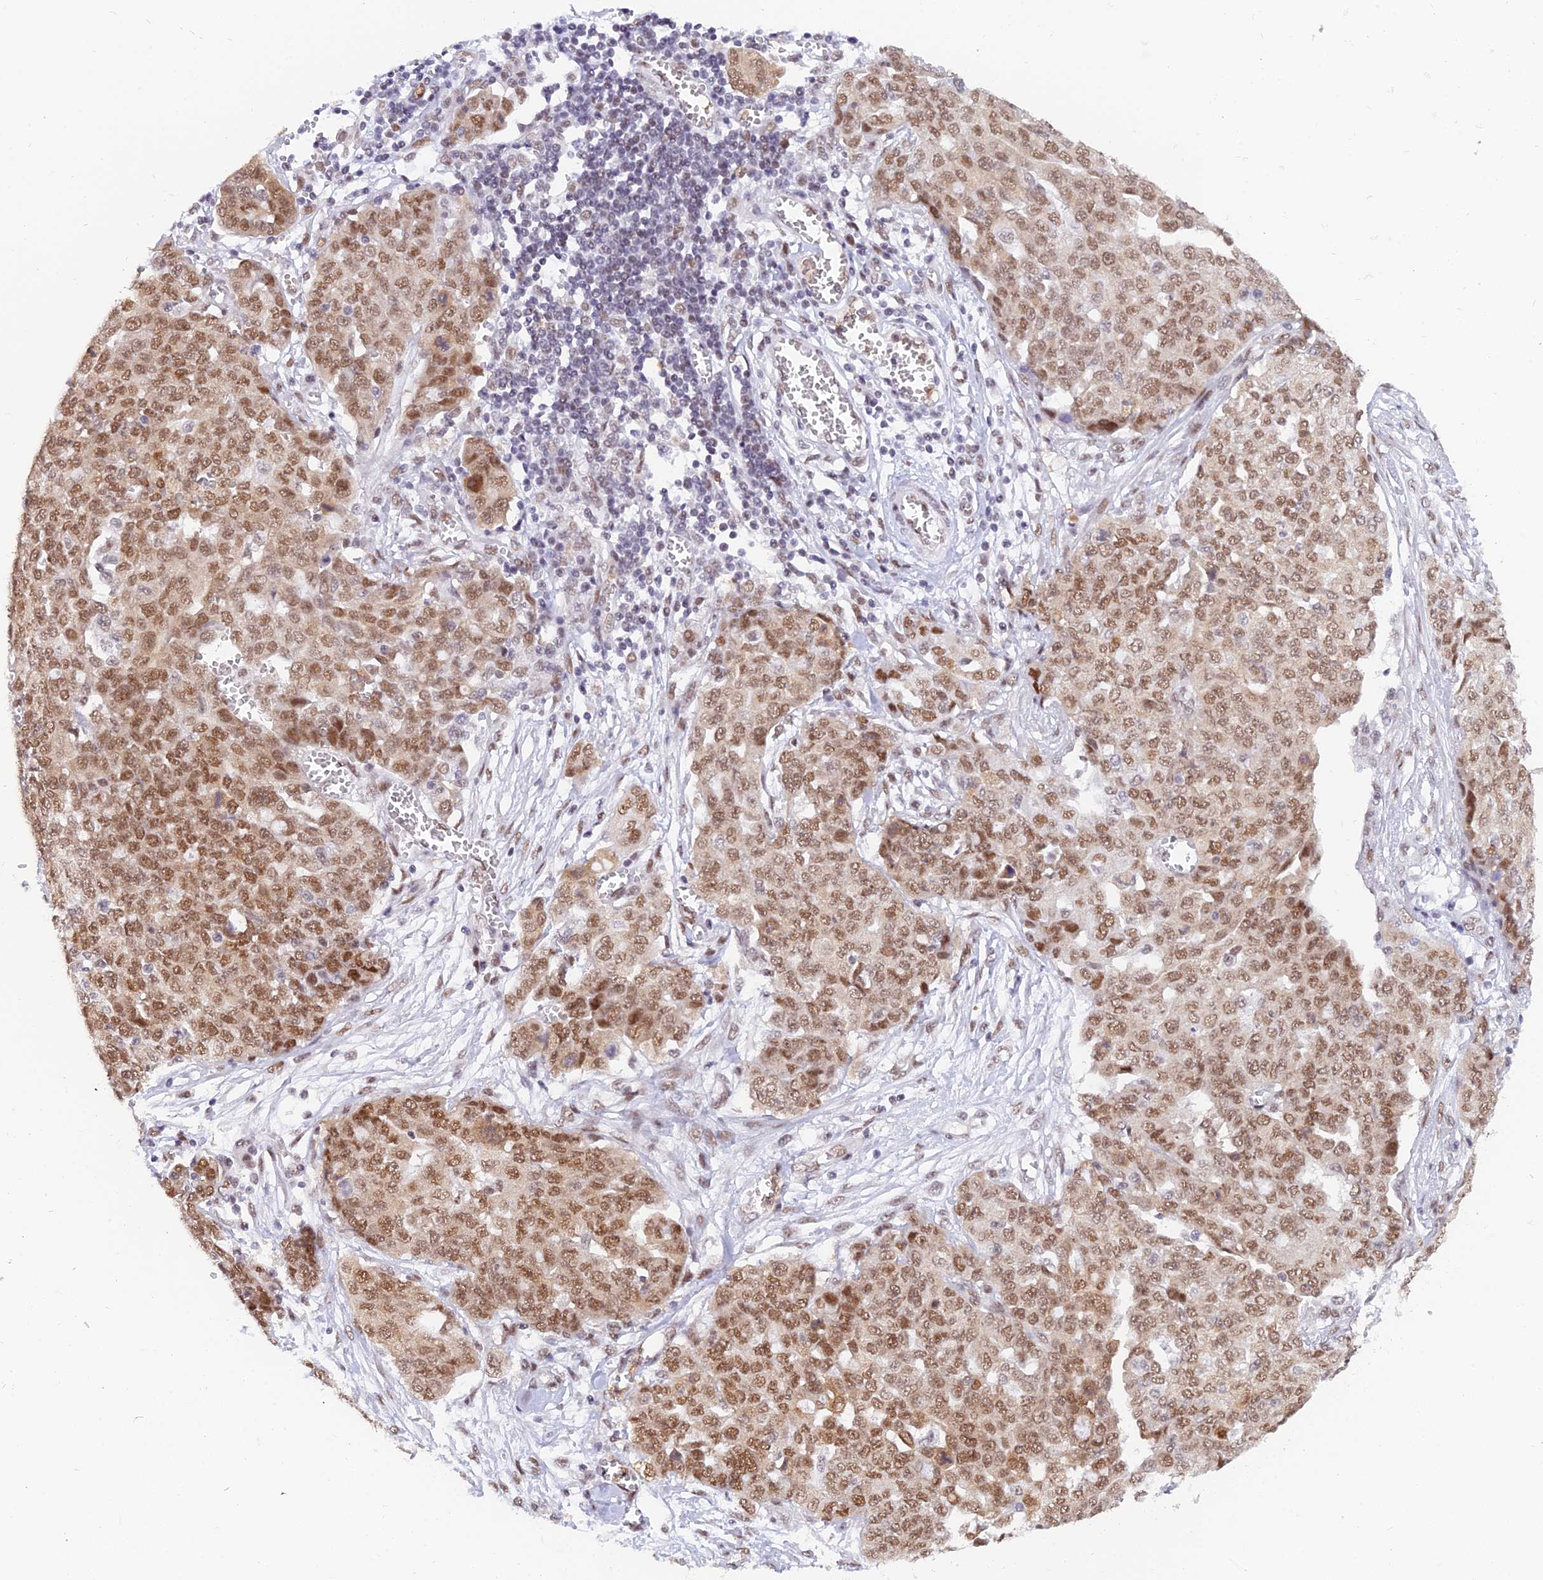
{"staining": {"intensity": "moderate", "quantity": ">75%", "location": "nuclear"}, "tissue": "ovarian cancer", "cell_type": "Tumor cells", "image_type": "cancer", "snomed": [{"axis": "morphology", "description": "Cystadenocarcinoma, serous, NOS"}, {"axis": "topography", "description": "Soft tissue"}, {"axis": "topography", "description": "Ovary"}], "caption": "Immunohistochemical staining of serous cystadenocarcinoma (ovarian) shows moderate nuclear protein expression in about >75% of tumor cells.", "gene": "DPY30", "patient": {"sex": "female", "age": 57}}